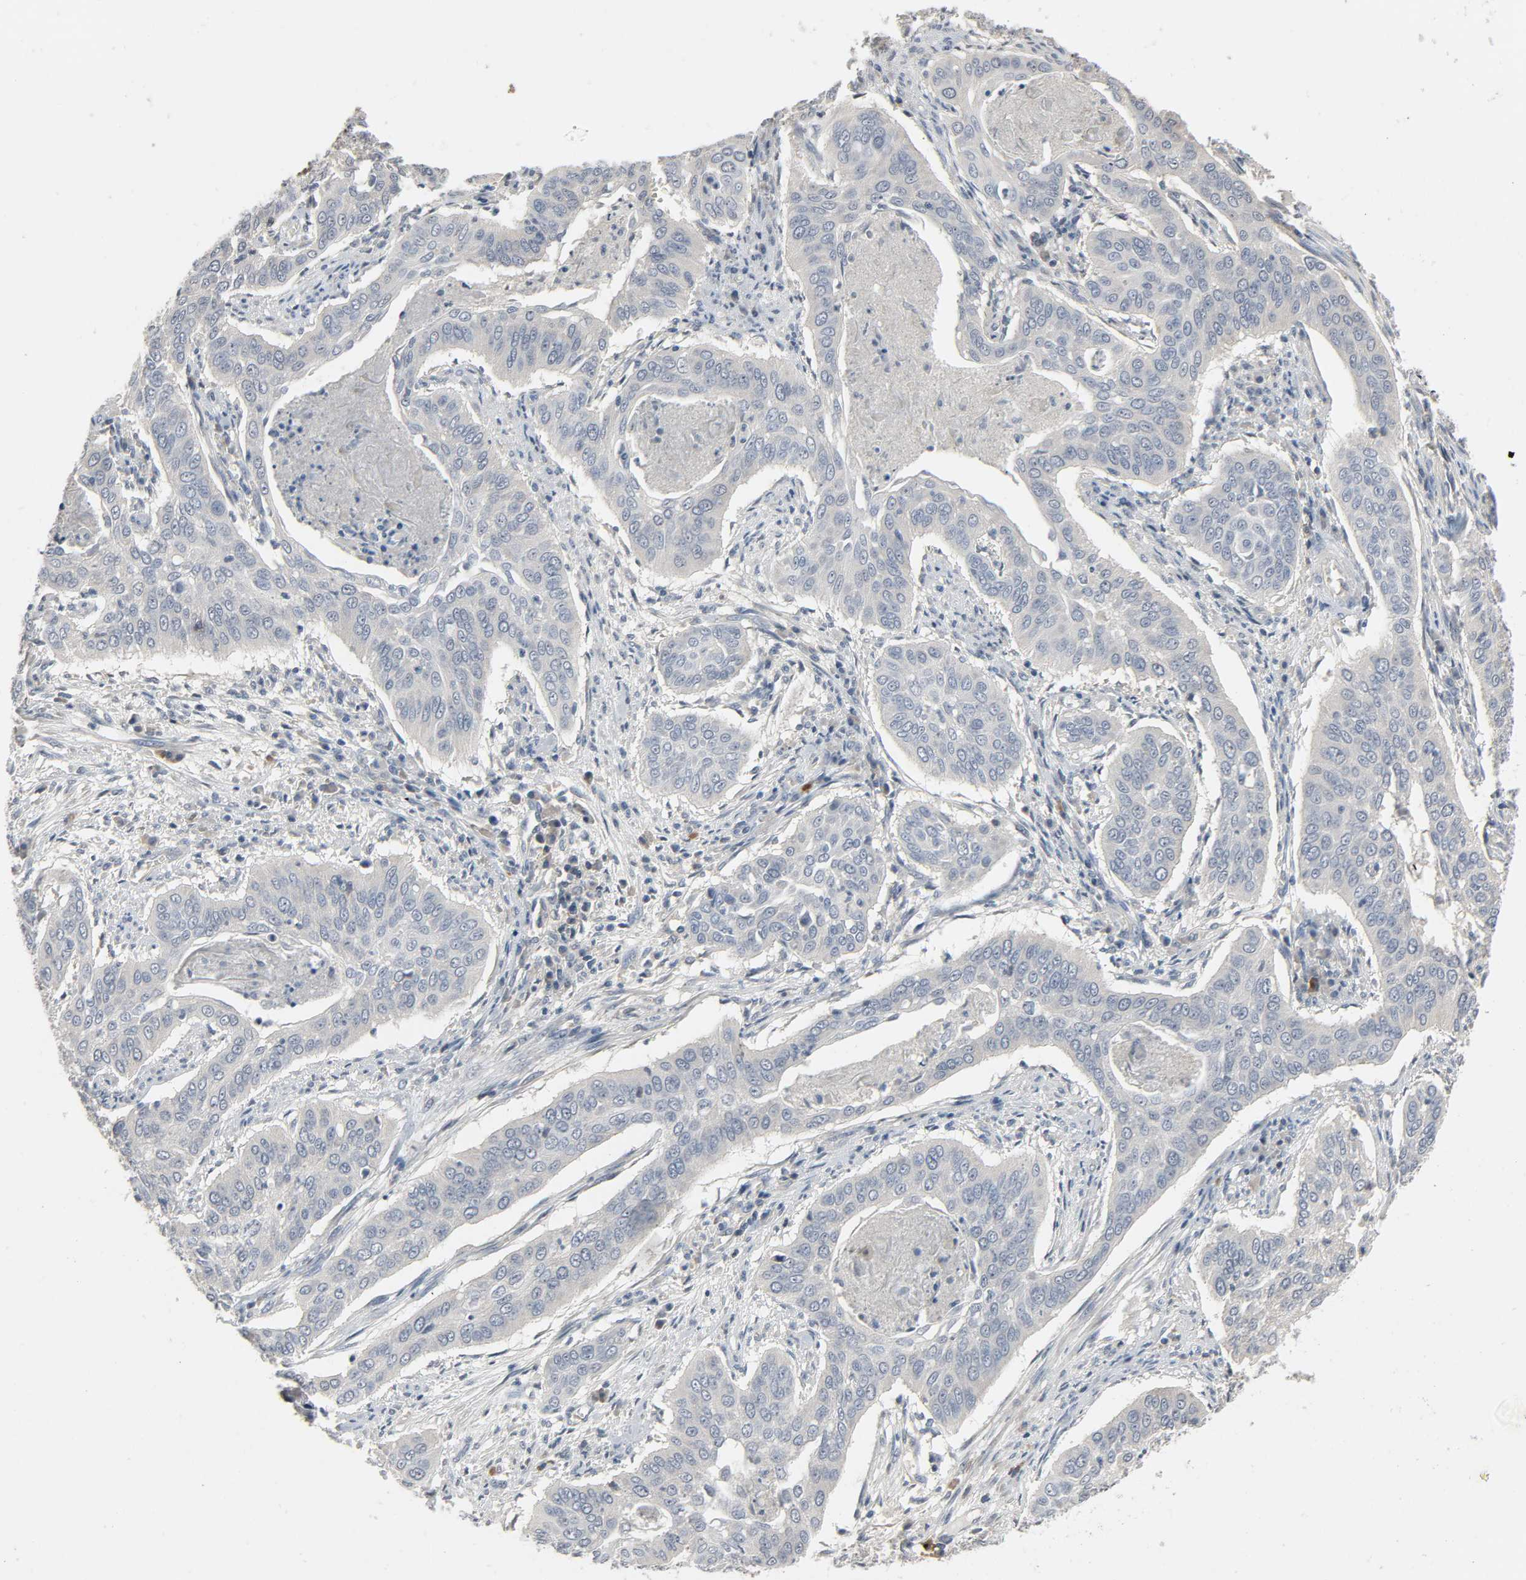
{"staining": {"intensity": "negative", "quantity": "none", "location": "none"}, "tissue": "cervical cancer", "cell_type": "Tumor cells", "image_type": "cancer", "snomed": [{"axis": "morphology", "description": "Squamous cell carcinoma, NOS"}, {"axis": "topography", "description": "Cervix"}], "caption": "An immunohistochemistry (IHC) image of cervical cancer (squamous cell carcinoma) is shown. There is no staining in tumor cells of cervical cancer (squamous cell carcinoma).", "gene": "CD4", "patient": {"sex": "female", "age": 39}}